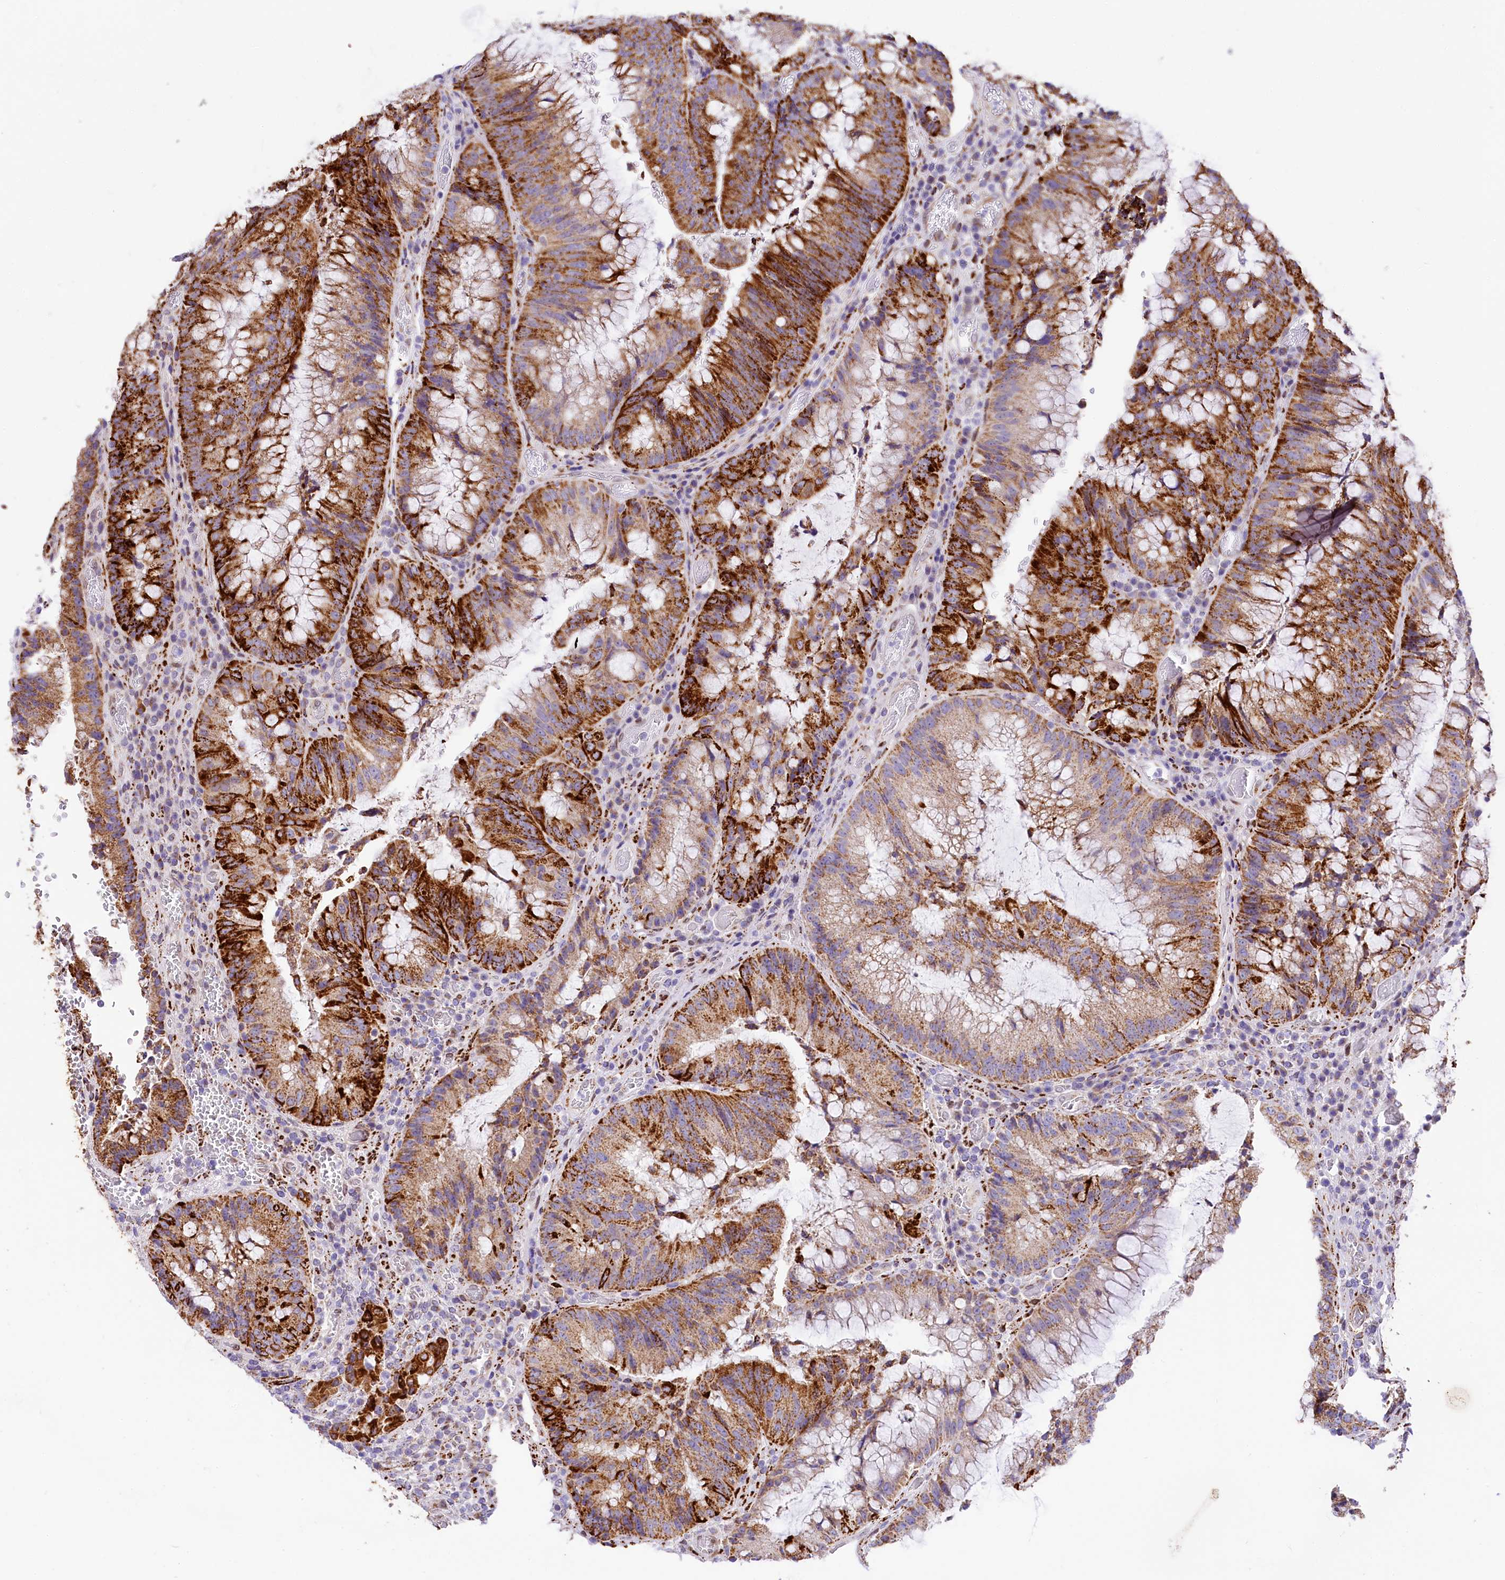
{"staining": {"intensity": "strong", "quantity": "25%-75%", "location": "cytoplasmic/membranous"}, "tissue": "colorectal cancer", "cell_type": "Tumor cells", "image_type": "cancer", "snomed": [{"axis": "morphology", "description": "Adenocarcinoma, NOS"}, {"axis": "topography", "description": "Rectum"}], "caption": "An IHC histopathology image of tumor tissue is shown. Protein staining in brown highlights strong cytoplasmic/membranous positivity in colorectal cancer (adenocarcinoma) within tumor cells.", "gene": "PPIP5K2", "patient": {"sex": "male", "age": 69}}